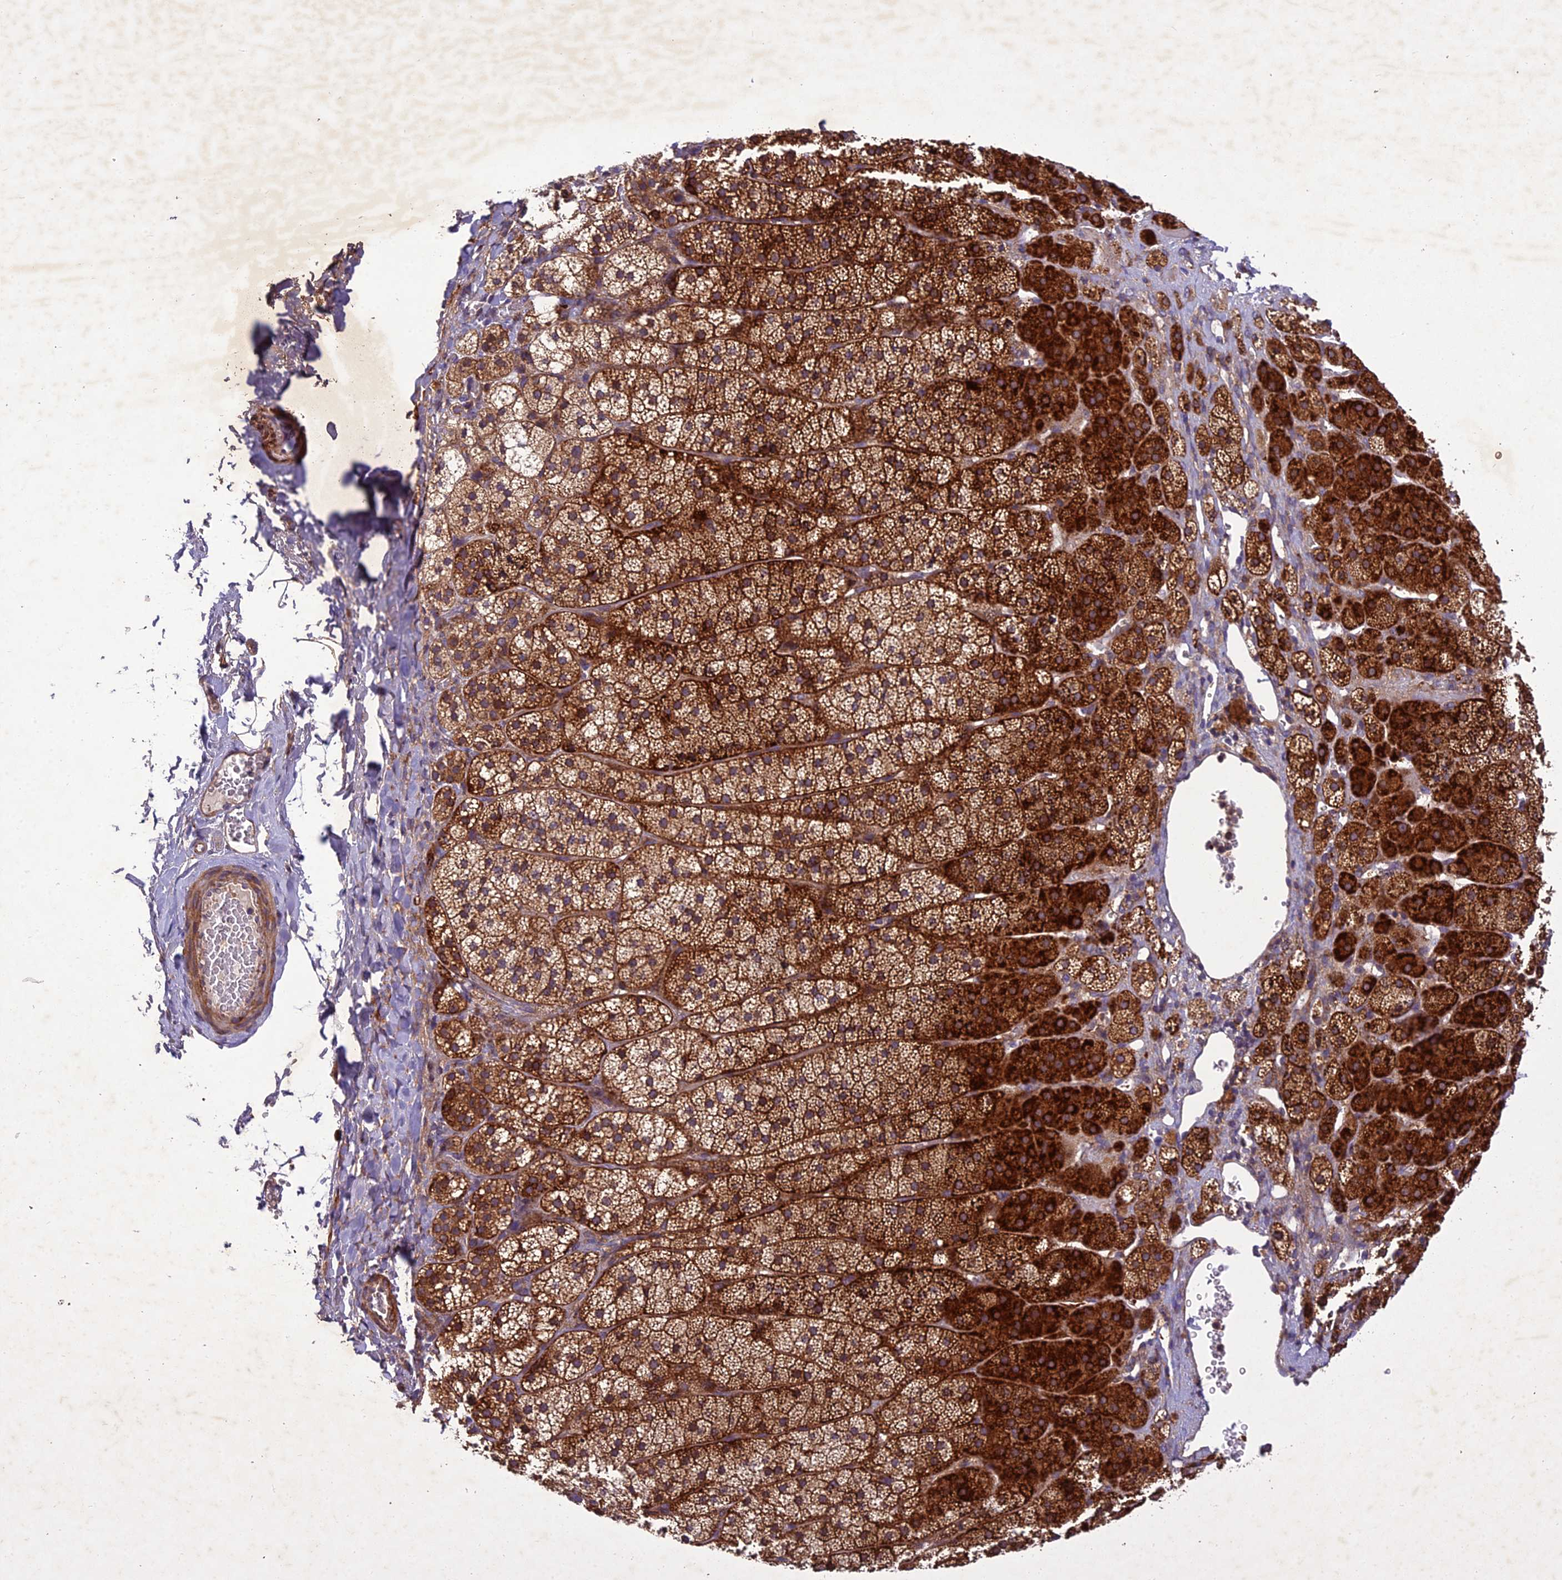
{"staining": {"intensity": "strong", "quantity": ">75%", "location": "cytoplasmic/membranous"}, "tissue": "adrenal gland", "cell_type": "Glandular cells", "image_type": "normal", "snomed": [{"axis": "morphology", "description": "Normal tissue, NOS"}, {"axis": "topography", "description": "Adrenal gland"}], "caption": "Immunohistochemical staining of normal human adrenal gland demonstrates high levels of strong cytoplasmic/membranous staining in about >75% of glandular cells. (brown staining indicates protein expression, while blue staining denotes nuclei).", "gene": "CENPL", "patient": {"sex": "female", "age": 44}}